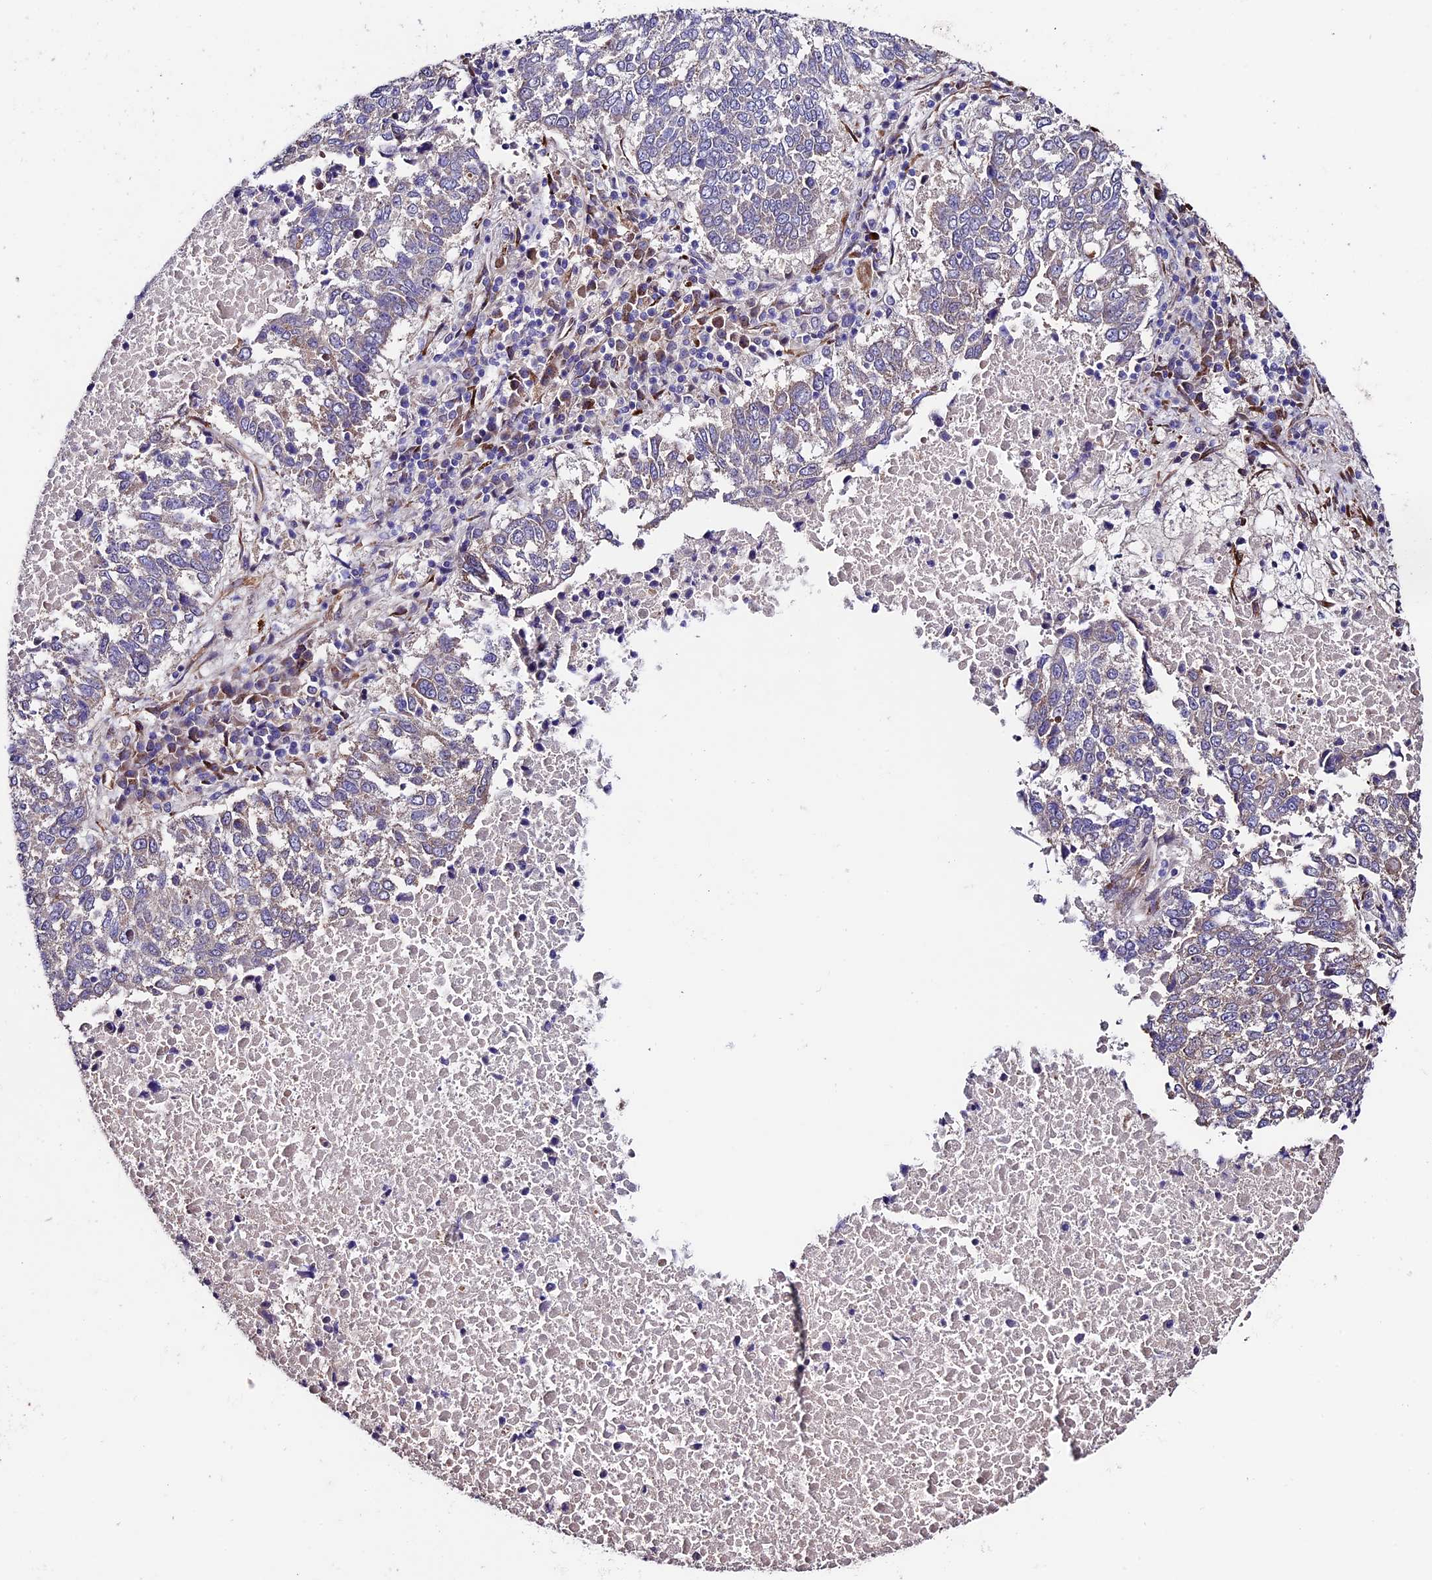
{"staining": {"intensity": "weak", "quantity": "<25%", "location": "cytoplasmic/membranous"}, "tissue": "lung cancer", "cell_type": "Tumor cells", "image_type": "cancer", "snomed": [{"axis": "morphology", "description": "Squamous cell carcinoma, NOS"}, {"axis": "topography", "description": "Lung"}], "caption": "Immunohistochemistry of human squamous cell carcinoma (lung) reveals no positivity in tumor cells.", "gene": "LSM7", "patient": {"sex": "male", "age": 73}}